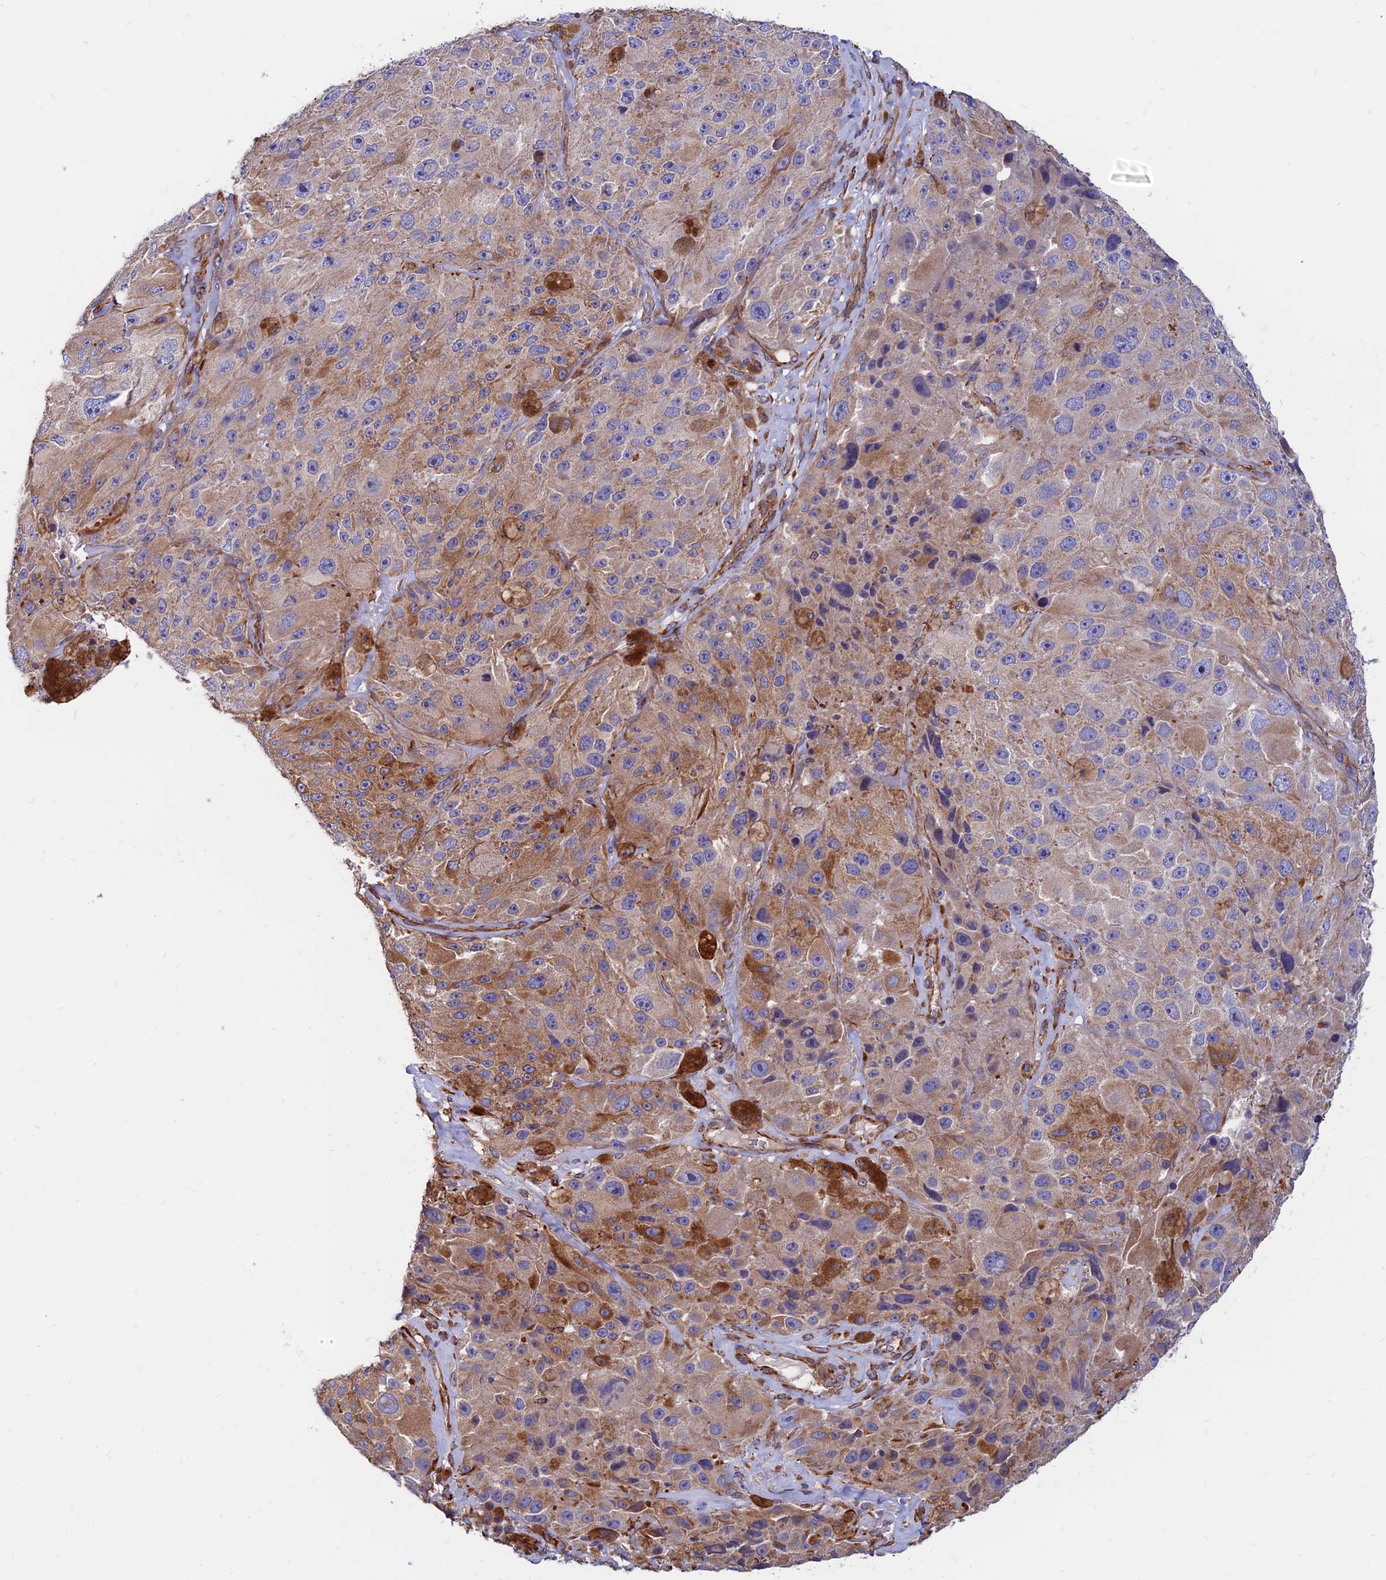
{"staining": {"intensity": "moderate", "quantity": "25%-75%", "location": "cytoplasmic/membranous"}, "tissue": "melanoma", "cell_type": "Tumor cells", "image_type": "cancer", "snomed": [{"axis": "morphology", "description": "Malignant melanoma, Metastatic site"}, {"axis": "topography", "description": "Lymph node"}], "caption": "Malignant melanoma (metastatic site) tissue shows moderate cytoplasmic/membranous expression in approximately 25%-75% of tumor cells, visualized by immunohistochemistry.", "gene": "CDK18", "patient": {"sex": "male", "age": 62}}